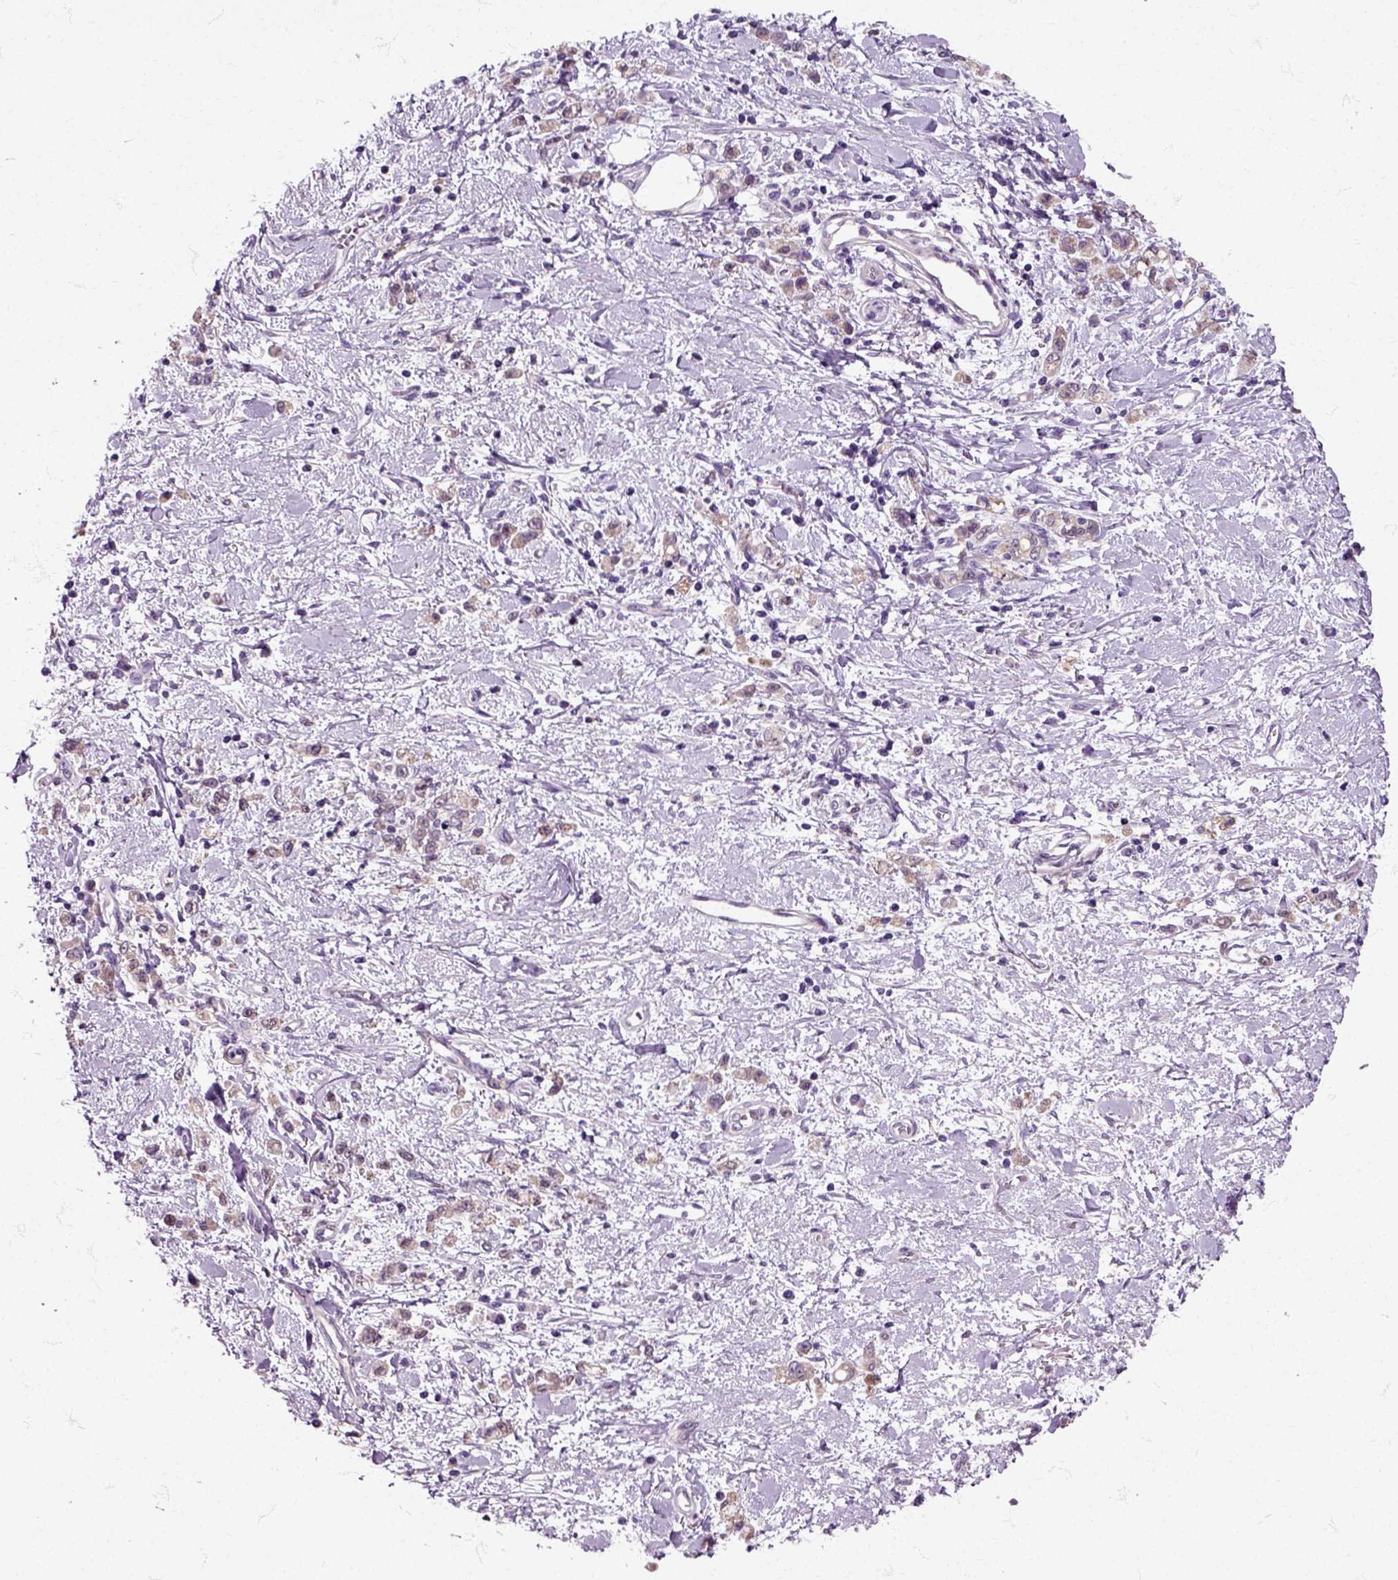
{"staining": {"intensity": "moderate", "quantity": "<25%", "location": "cytoplasmic/membranous"}, "tissue": "stomach cancer", "cell_type": "Tumor cells", "image_type": "cancer", "snomed": [{"axis": "morphology", "description": "Adenocarcinoma, NOS"}, {"axis": "topography", "description": "Stomach"}], "caption": "Immunohistochemical staining of human stomach cancer (adenocarcinoma) demonstrates low levels of moderate cytoplasmic/membranous positivity in approximately <25% of tumor cells.", "gene": "HSPA2", "patient": {"sex": "male", "age": 77}}